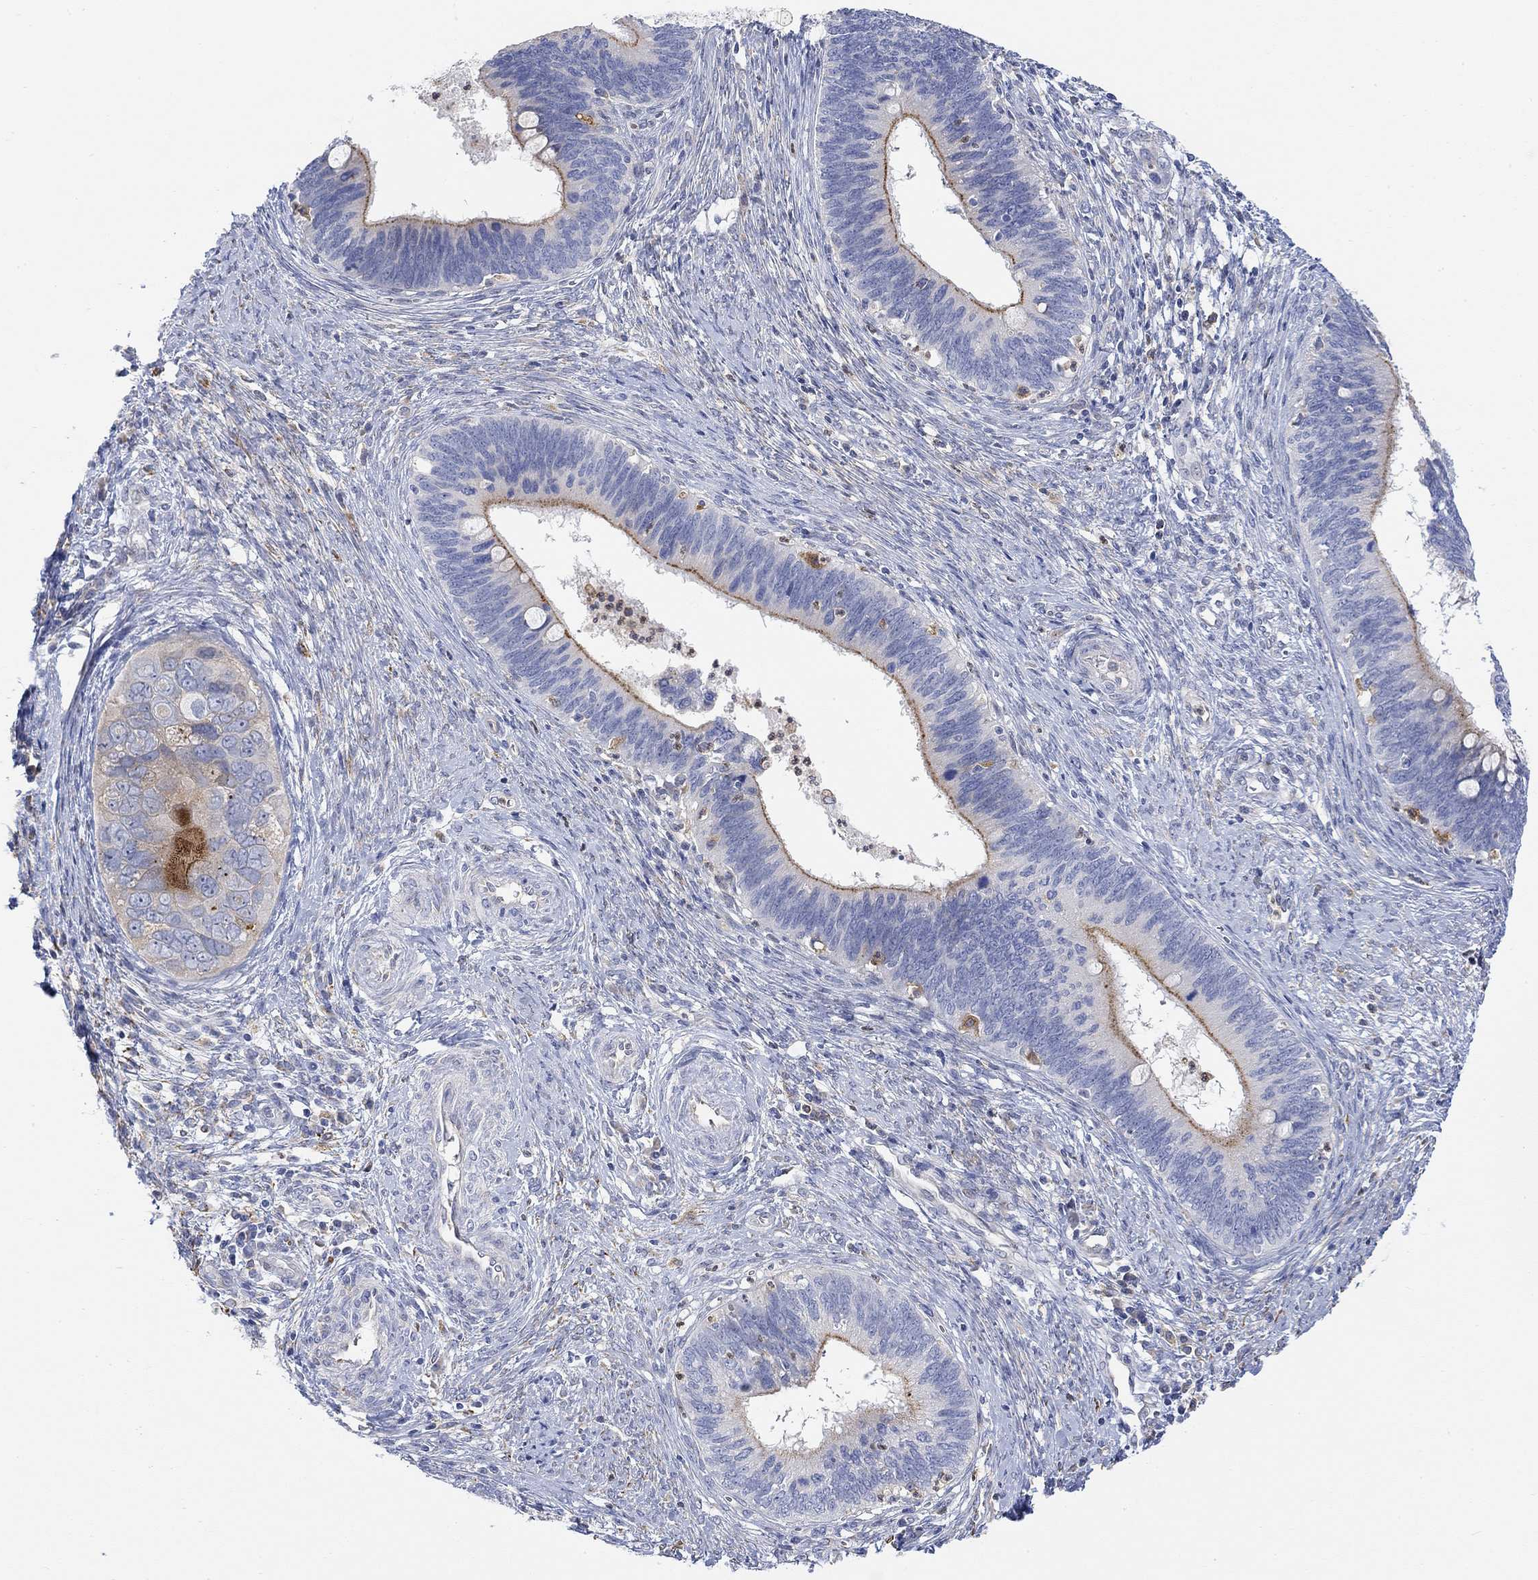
{"staining": {"intensity": "weak", "quantity": "25%-75%", "location": "cytoplasmic/membranous"}, "tissue": "cervical cancer", "cell_type": "Tumor cells", "image_type": "cancer", "snomed": [{"axis": "morphology", "description": "Adenocarcinoma, NOS"}, {"axis": "topography", "description": "Cervix"}], "caption": "Tumor cells show low levels of weak cytoplasmic/membranous expression in about 25%-75% of cells in human cervical cancer.", "gene": "ACSL1", "patient": {"sex": "female", "age": 42}}